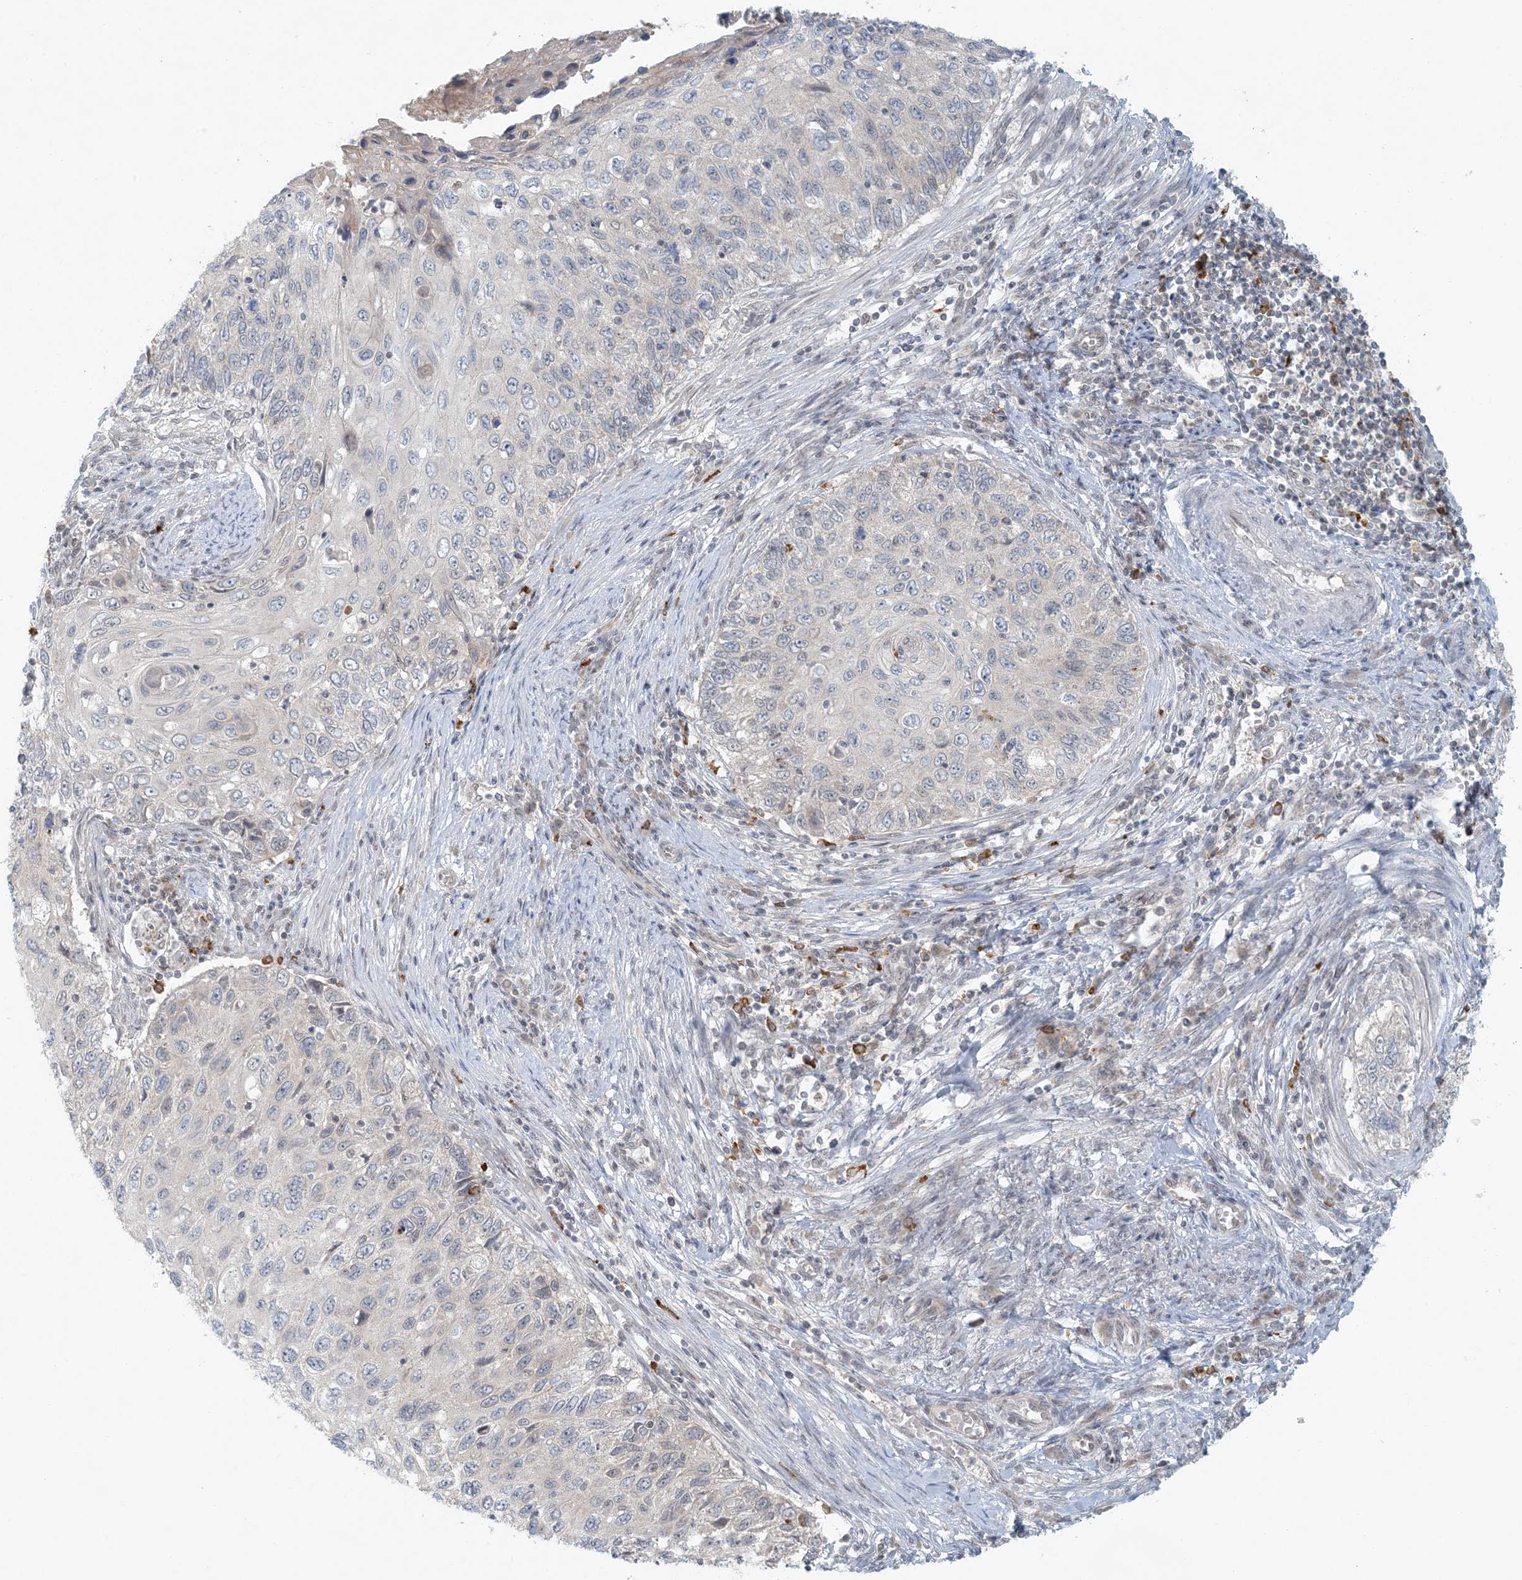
{"staining": {"intensity": "negative", "quantity": "none", "location": "none"}, "tissue": "cervical cancer", "cell_type": "Tumor cells", "image_type": "cancer", "snomed": [{"axis": "morphology", "description": "Squamous cell carcinoma, NOS"}, {"axis": "topography", "description": "Cervix"}], "caption": "DAB immunohistochemical staining of human cervical cancer demonstrates no significant expression in tumor cells.", "gene": "OBI1", "patient": {"sex": "female", "age": 70}}